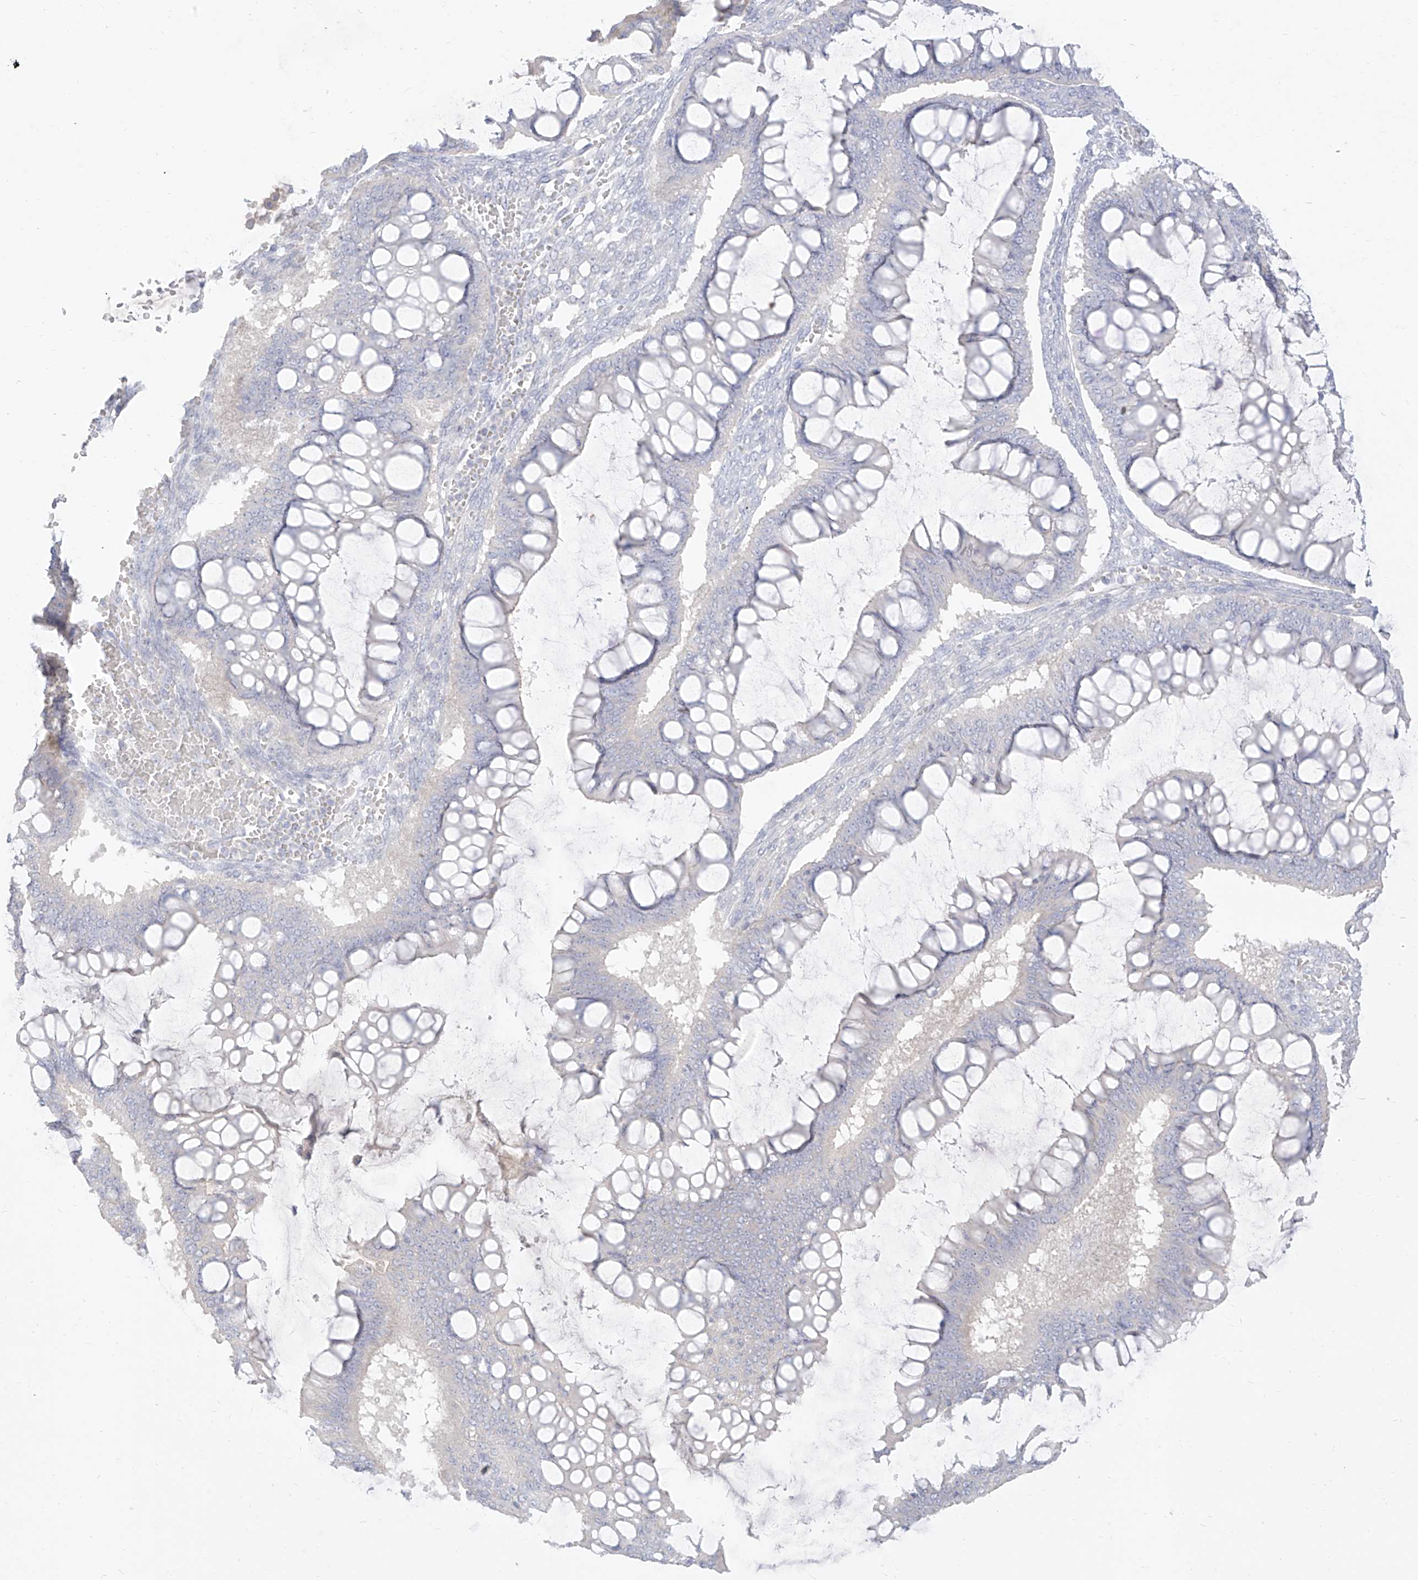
{"staining": {"intensity": "negative", "quantity": "none", "location": "none"}, "tissue": "ovarian cancer", "cell_type": "Tumor cells", "image_type": "cancer", "snomed": [{"axis": "morphology", "description": "Cystadenocarcinoma, mucinous, NOS"}, {"axis": "topography", "description": "Ovary"}], "caption": "Immunohistochemistry (IHC) histopathology image of neoplastic tissue: human ovarian cancer stained with DAB (3,3'-diaminobenzidine) reveals no significant protein staining in tumor cells.", "gene": "ARHGEF40", "patient": {"sex": "female", "age": 73}}